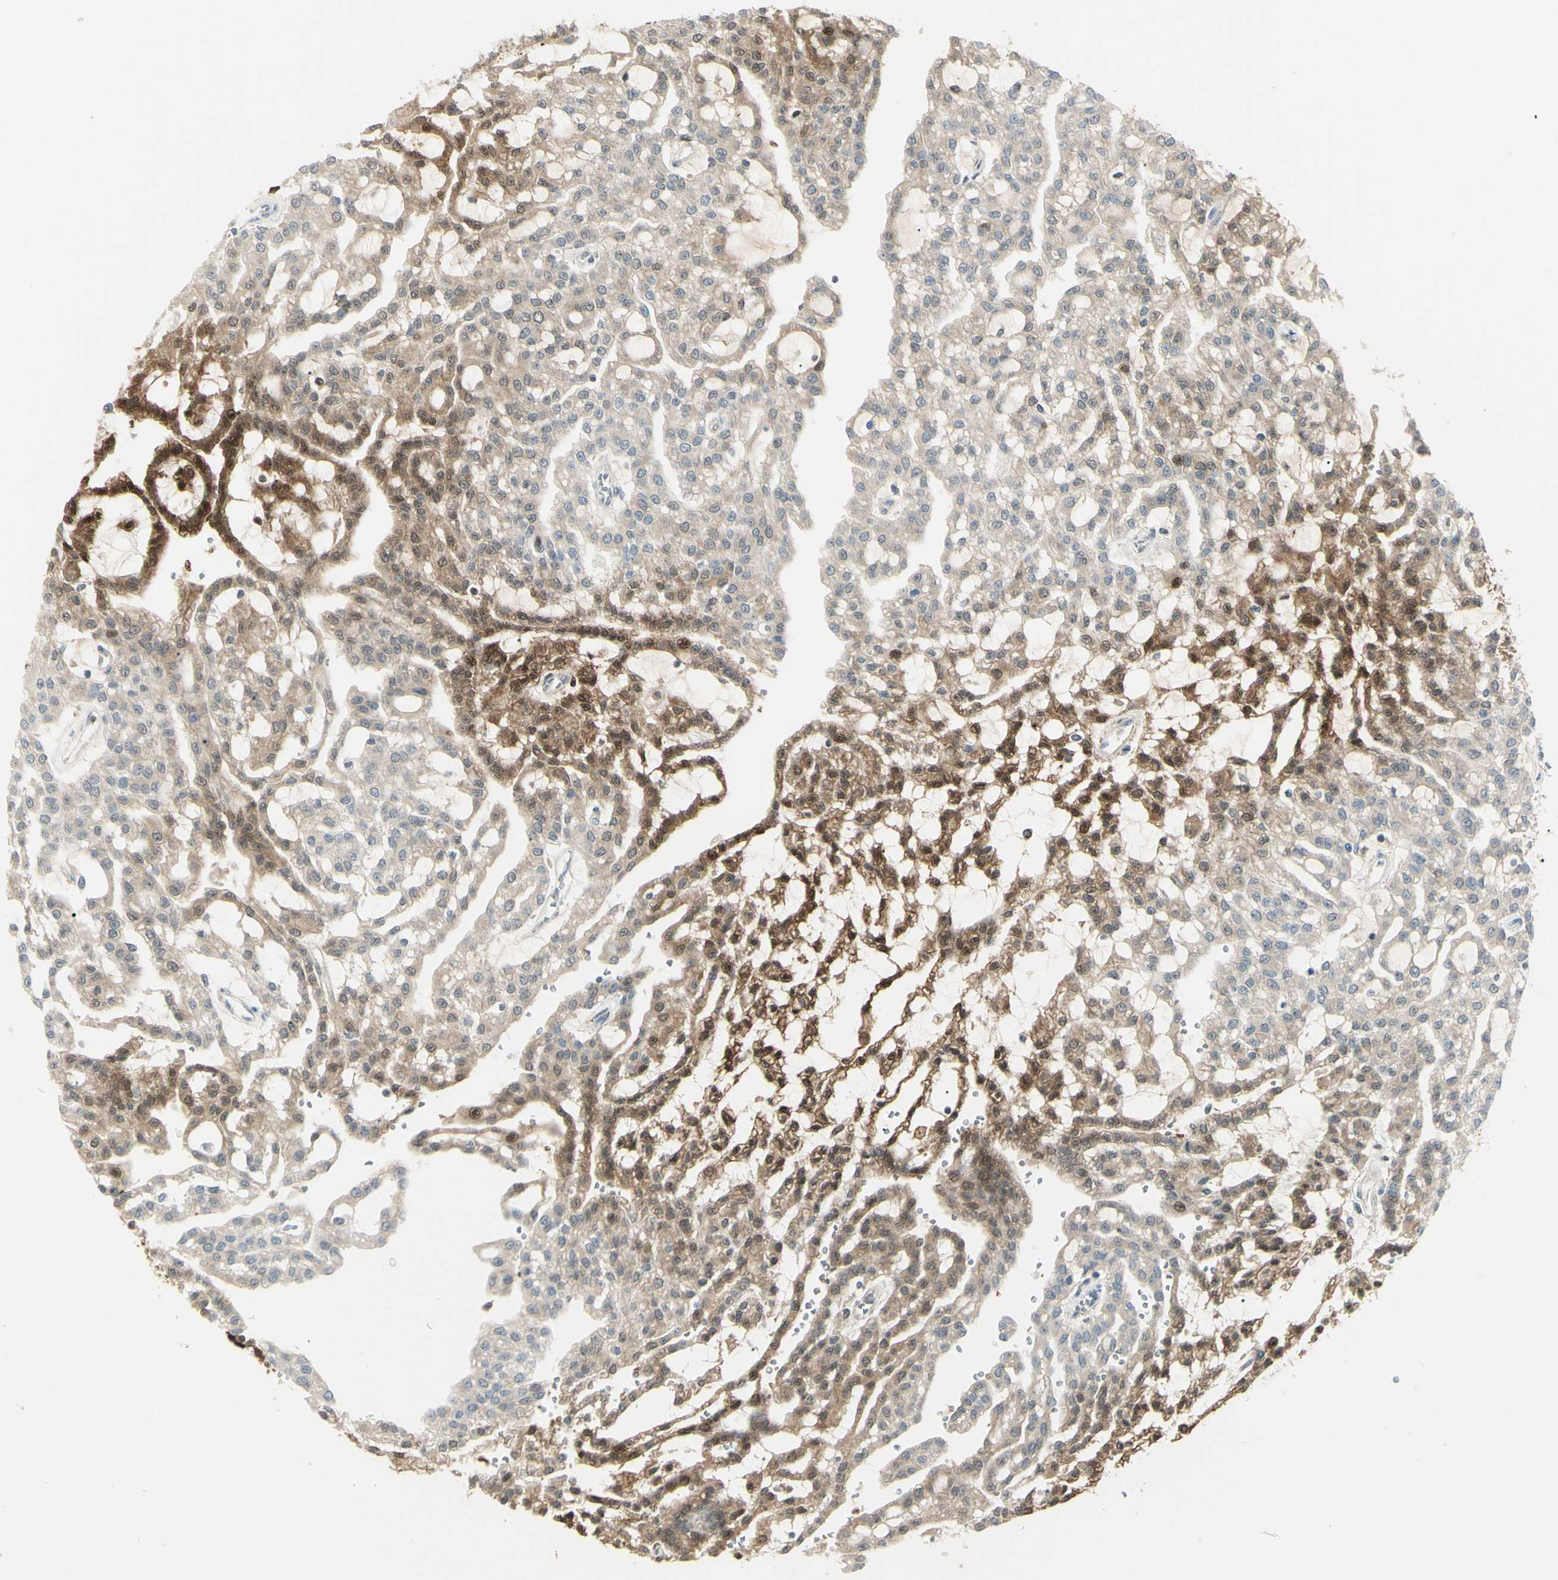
{"staining": {"intensity": "strong", "quantity": "25%-75%", "location": "cytoplasmic/membranous,nuclear"}, "tissue": "renal cancer", "cell_type": "Tumor cells", "image_type": "cancer", "snomed": [{"axis": "morphology", "description": "Adenocarcinoma, NOS"}, {"axis": "topography", "description": "Kidney"}], "caption": "This micrograph demonstrates IHC staining of human renal adenocarcinoma, with high strong cytoplasmic/membranous and nuclear expression in approximately 25%-75% of tumor cells.", "gene": "C1orf159", "patient": {"sex": "male", "age": 63}}